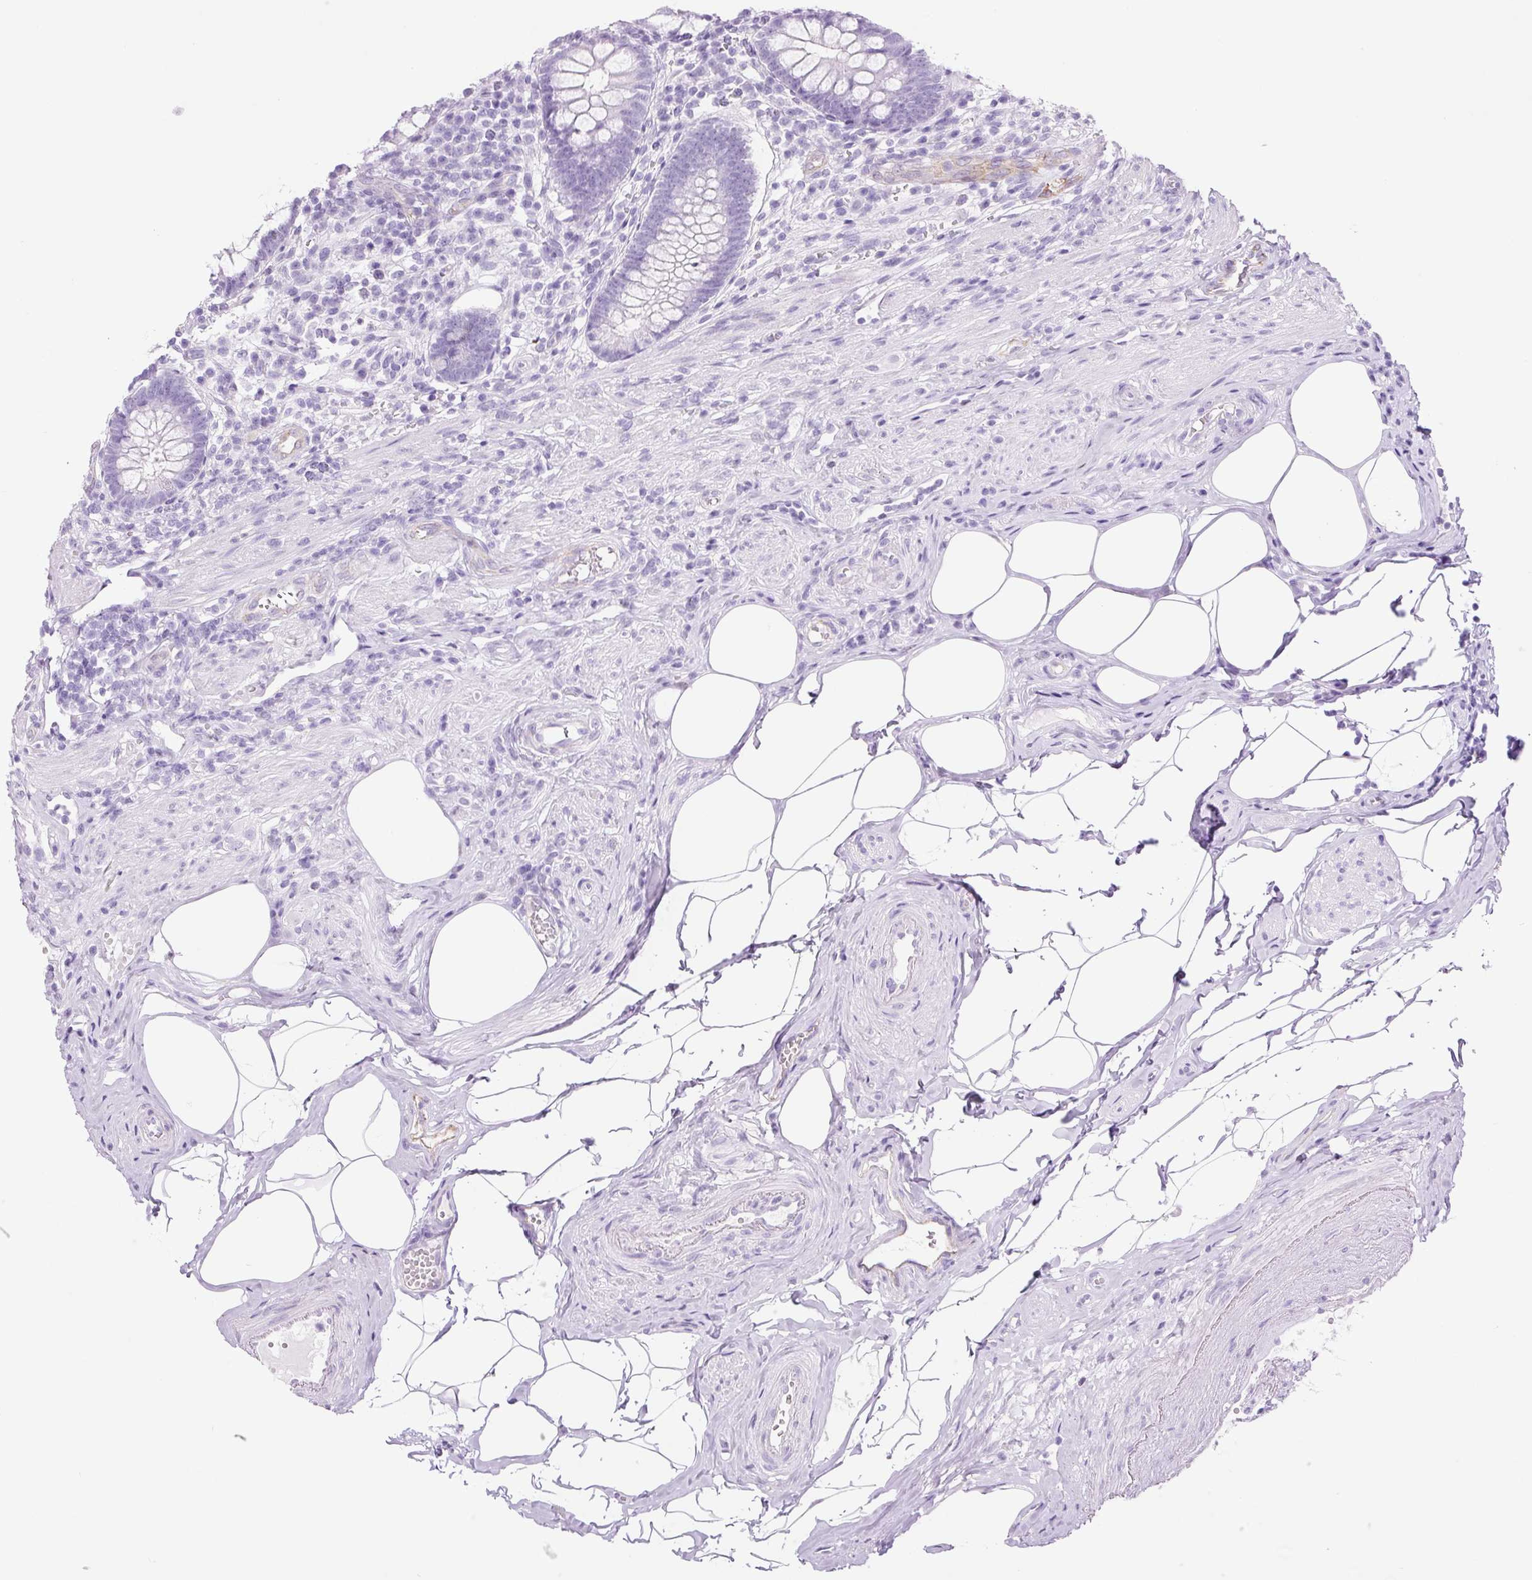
{"staining": {"intensity": "negative", "quantity": "none", "location": "none"}, "tissue": "appendix", "cell_type": "Glandular cells", "image_type": "normal", "snomed": [{"axis": "morphology", "description": "Normal tissue, NOS"}, {"axis": "topography", "description": "Appendix"}], "caption": "Histopathology image shows no protein positivity in glandular cells of unremarkable appendix.", "gene": "ADSS1", "patient": {"sex": "female", "age": 56}}